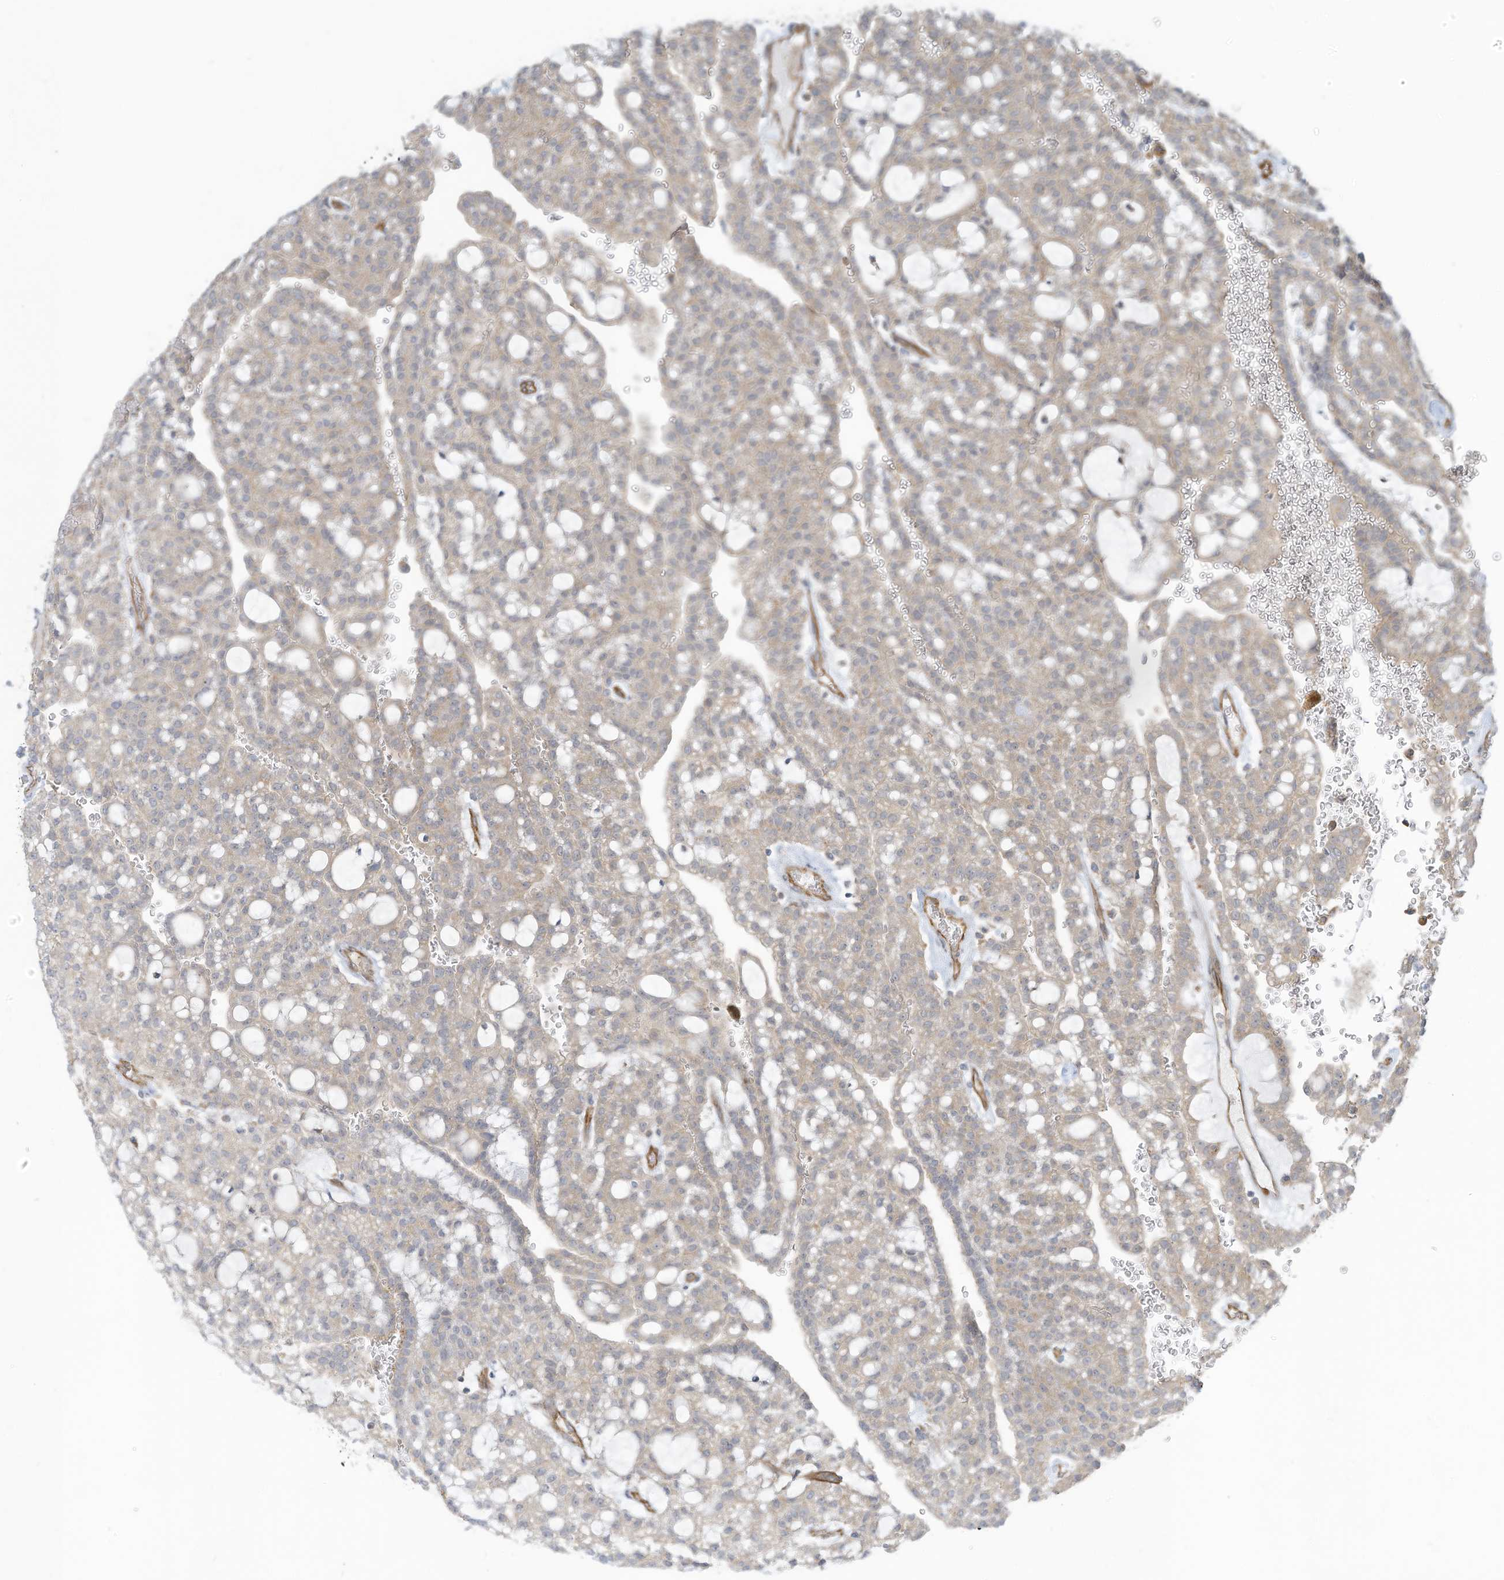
{"staining": {"intensity": "weak", "quantity": ">75%", "location": "cytoplasmic/membranous"}, "tissue": "renal cancer", "cell_type": "Tumor cells", "image_type": "cancer", "snomed": [{"axis": "morphology", "description": "Adenocarcinoma, NOS"}, {"axis": "topography", "description": "Kidney"}], "caption": "Renal cancer (adenocarcinoma) stained with DAB immunohistochemistry demonstrates low levels of weak cytoplasmic/membranous staining in about >75% of tumor cells. (Stains: DAB in brown, nuclei in blue, Microscopy: brightfield microscopy at high magnification).", "gene": "DZIP3", "patient": {"sex": "male", "age": 63}}